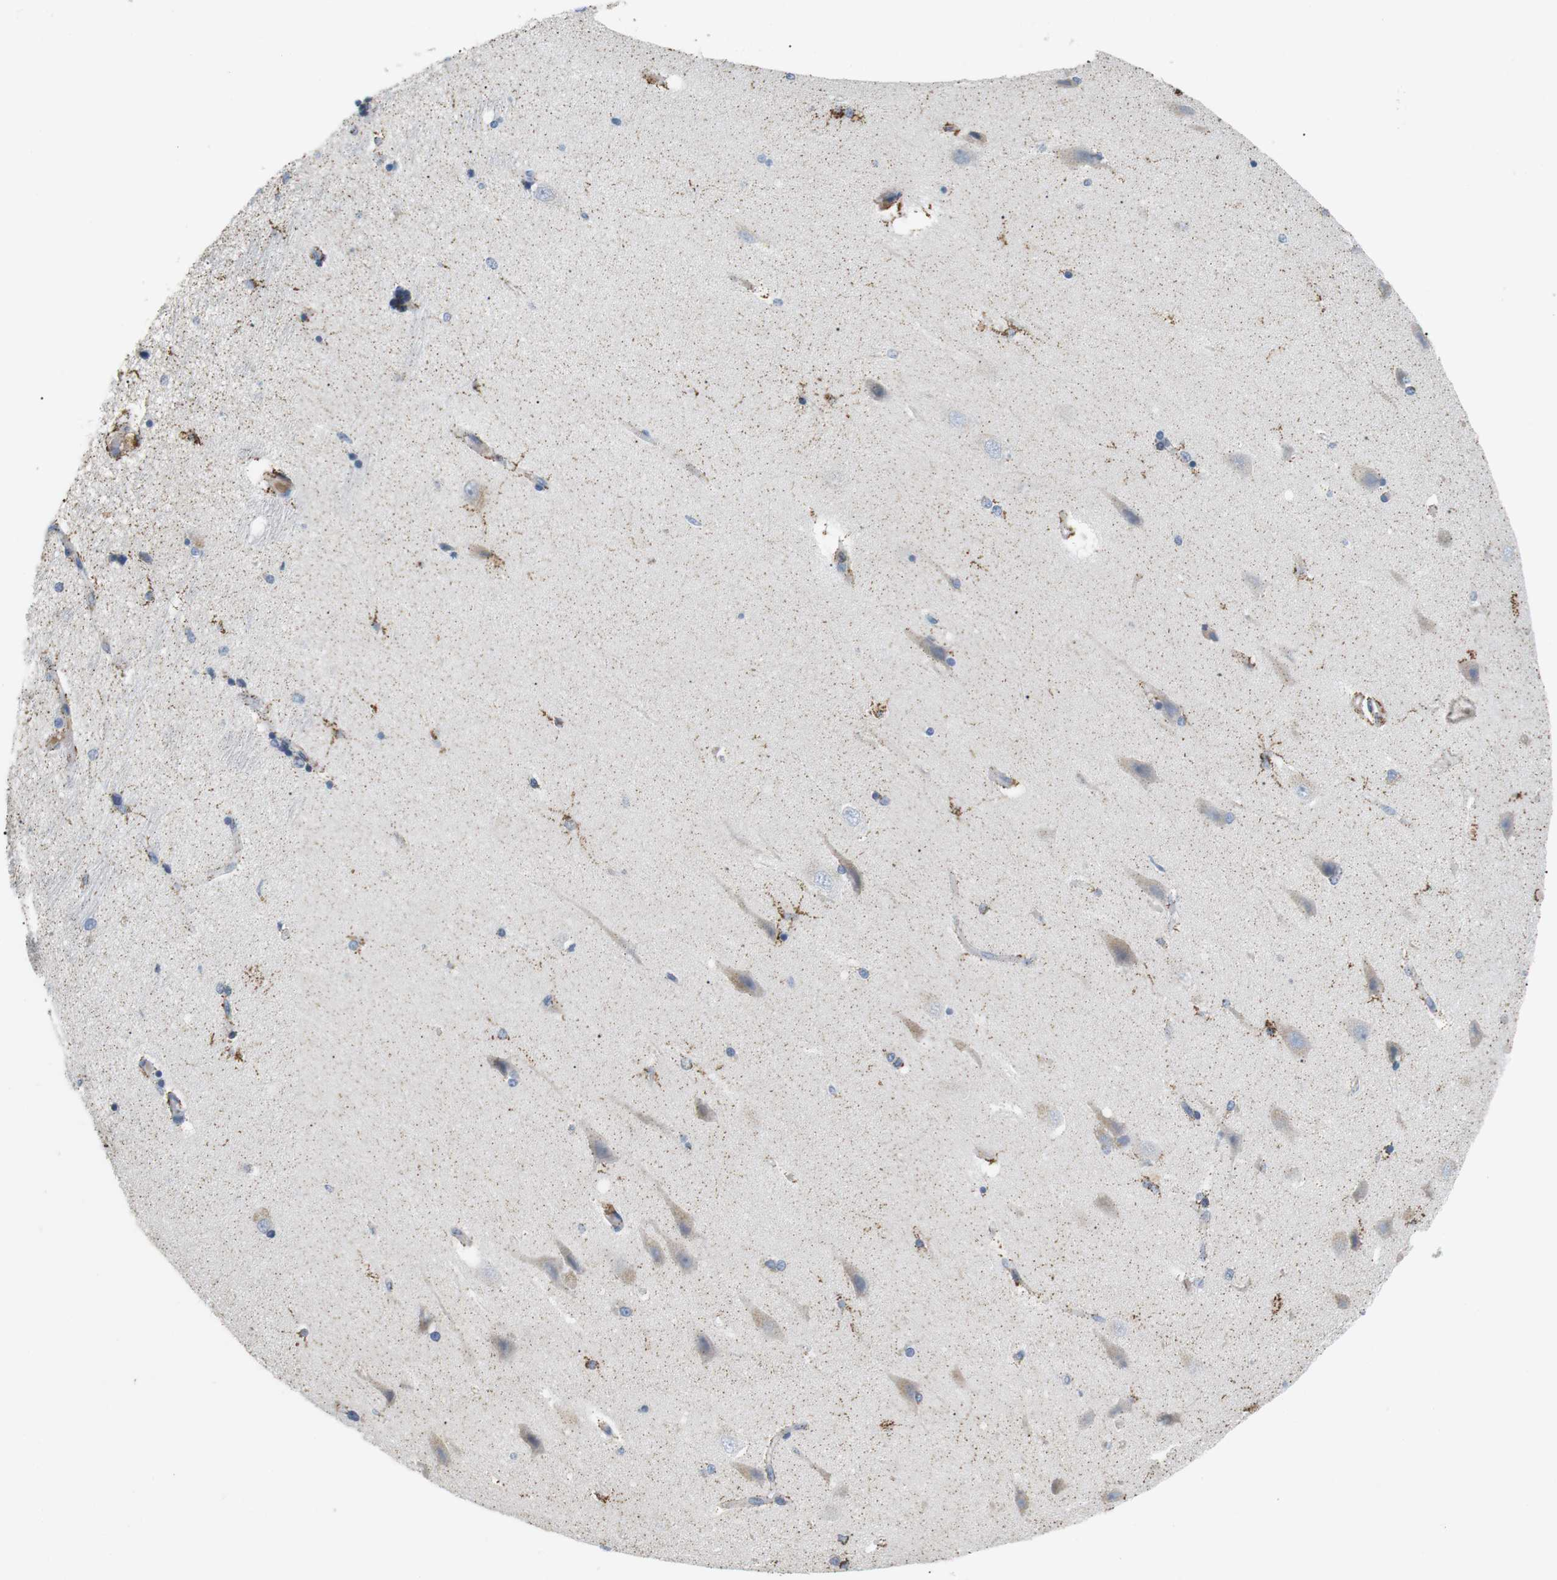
{"staining": {"intensity": "weak", "quantity": "<25%", "location": "cytoplasmic/membranous"}, "tissue": "hippocampus", "cell_type": "Glial cells", "image_type": "normal", "snomed": [{"axis": "morphology", "description": "Normal tissue, NOS"}, {"axis": "topography", "description": "Hippocampus"}], "caption": "Human hippocampus stained for a protein using immunohistochemistry (IHC) exhibits no staining in glial cells.", "gene": "CD300E", "patient": {"sex": "female", "age": 54}}